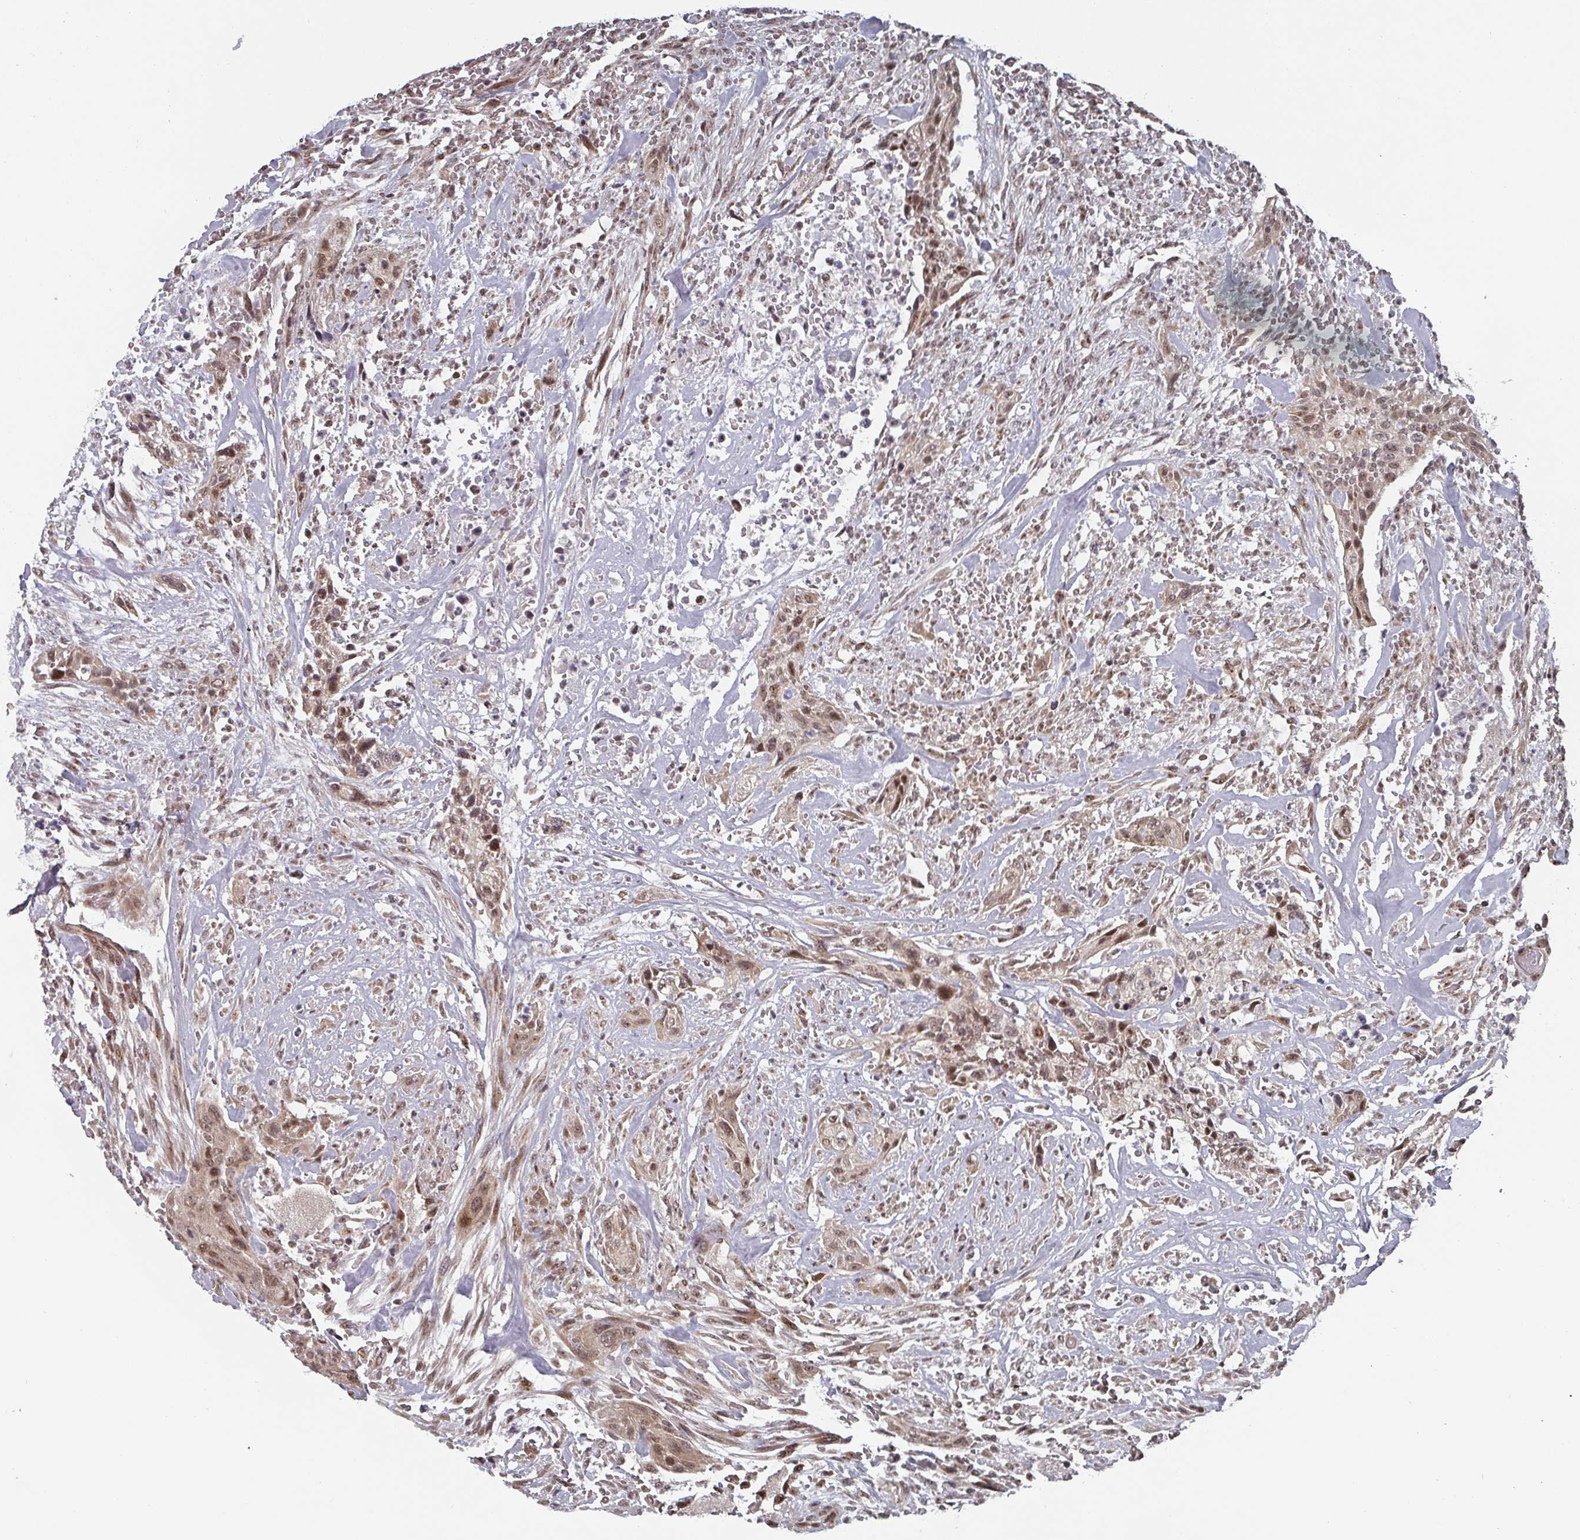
{"staining": {"intensity": "moderate", "quantity": ">75%", "location": "nuclear"}, "tissue": "urothelial cancer", "cell_type": "Tumor cells", "image_type": "cancer", "snomed": [{"axis": "morphology", "description": "Urothelial carcinoma, High grade"}, {"axis": "topography", "description": "Urinary bladder"}], "caption": "Immunohistochemistry histopathology image of neoplastic tissue: human urothelial carcinoma (high-grade) stained using IHC exhibits medium levels of moderate protein expression localized specifically in the nuclear of tumor cells, appearing as a nuclear brown color.", "gene": "KIF1C", "patient": {"sex": "male", "age": 35}}